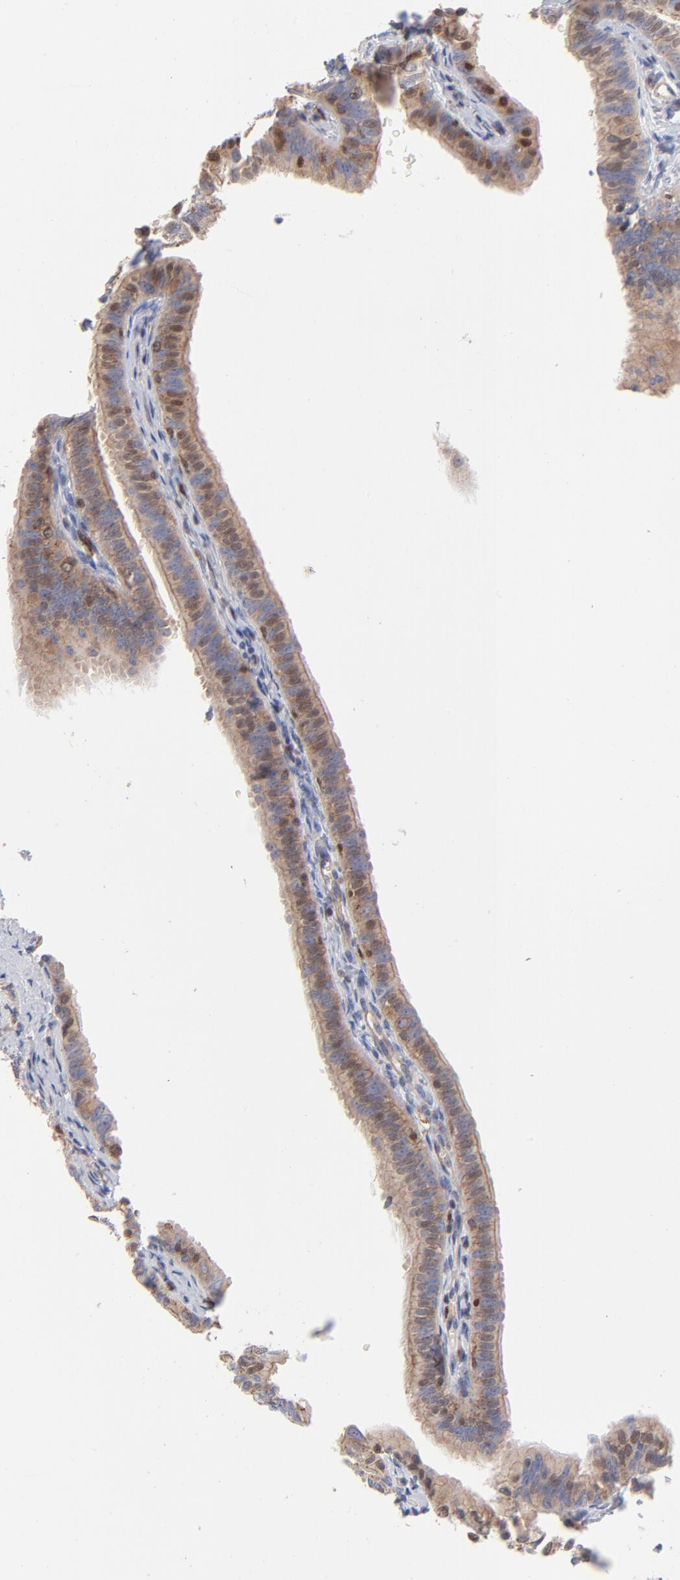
{"staining": {"intensity": "moderate", "quantity": "25%-75%", "location": "cytoplasmic/membranous,nuclear"}, "tissue": "fallopian tube", "cell_type": "Glandular cells", "image_type": "normal", "snomed": [{"axis": "morphology", "description": "Normal tissue, NOS"}, {"axis": "morphology", "description": "Dermoid, NOS"}, {"axis": "topography", "description": "Fallopian tube"}], "caption": "Moderate cytoplasmic/membranous,nuclear positivity for a protein is appreciated in approximately 25%-75% of glandular cells of benign fallopian tube using IHC.", "gene": "ARHGEF6", "patient": {"sex": "female", "age": 33}}